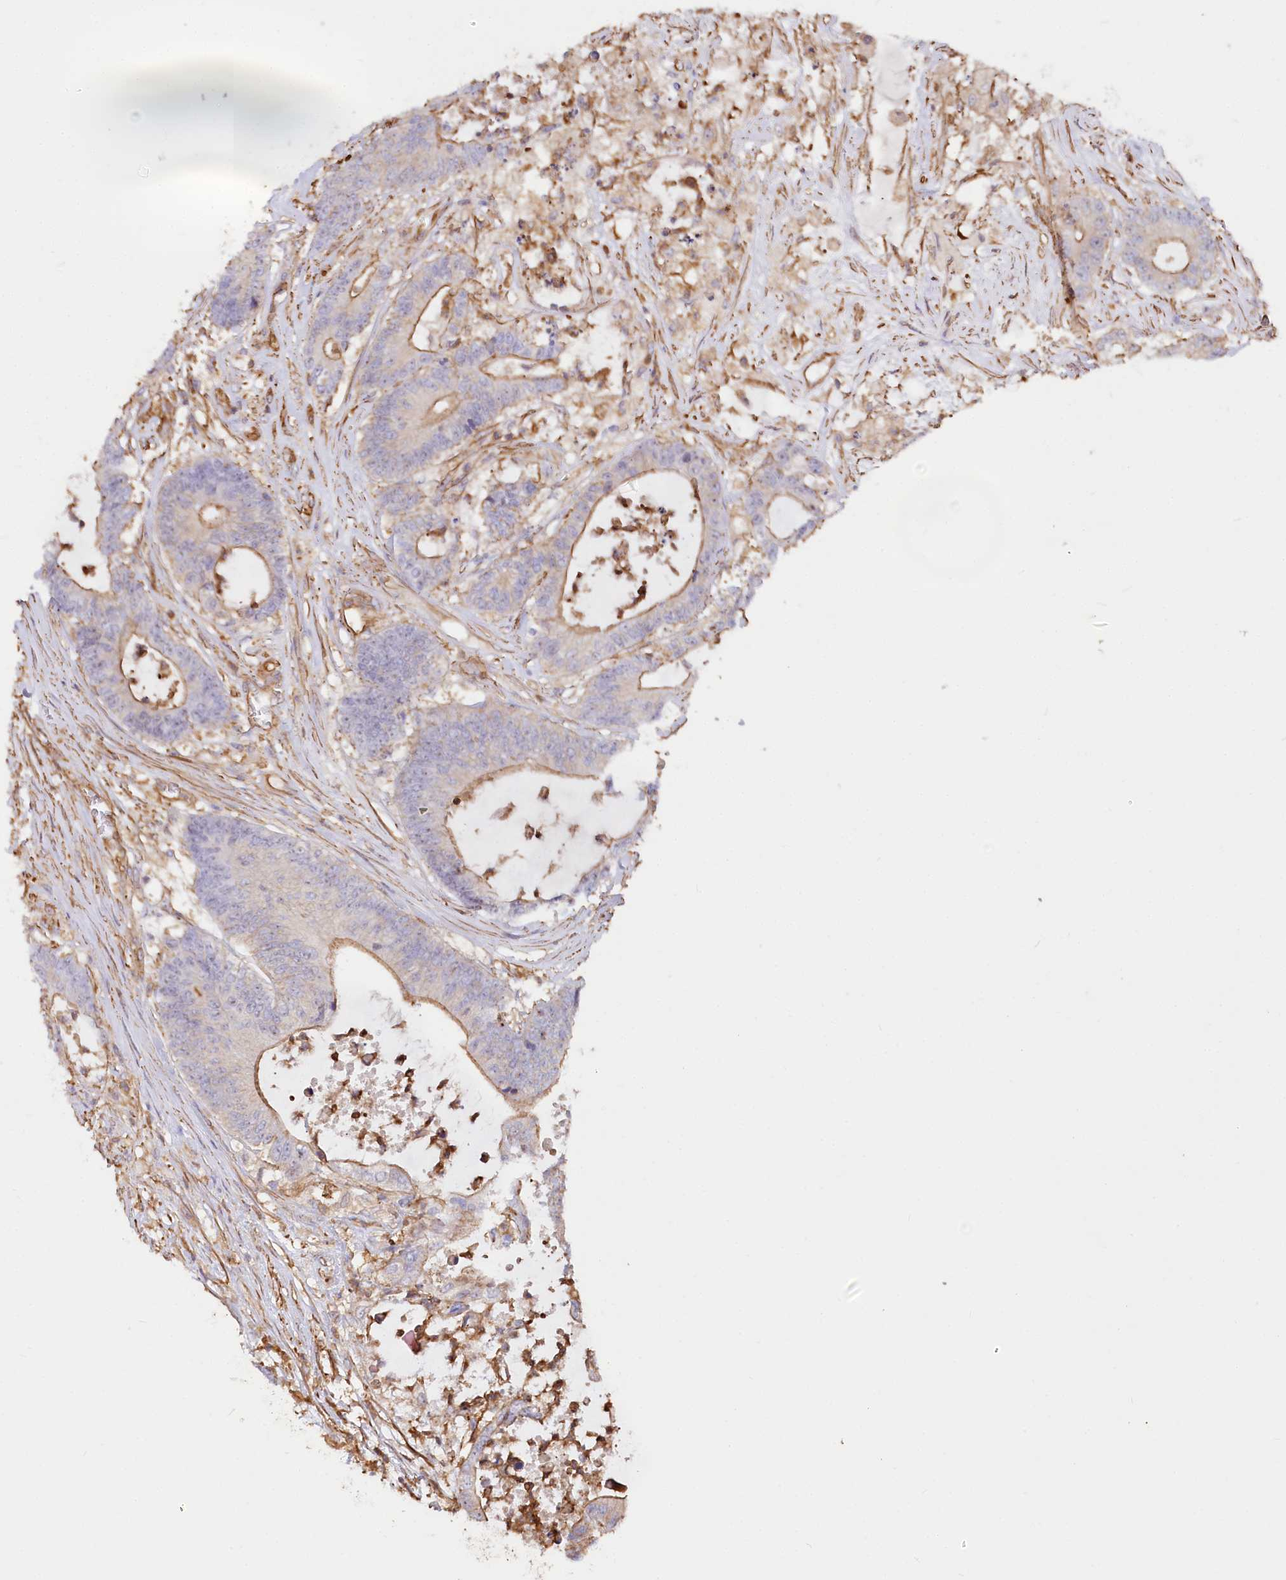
{"staining": {"intensity": "moderate", "quantity": "<25%", "location": "cytoplasmic/membranous"}, "tissue": "colorectal cancer", "cell_type": "Tumor cells", "image_type": "cancer", "snomed": [{"axis": "morphology", "description": "Adenocarcinoma, NOS"}, {"axis": "topography", "description": "Colon"}], "caption": "Moderate cytoplasmic/membranous protein staining is appreciated in about <25% of tumor cells in adenocarcinoma (colorectal).", "gene": "WDR36", "patient": {"sex": "female", "age": 84}}